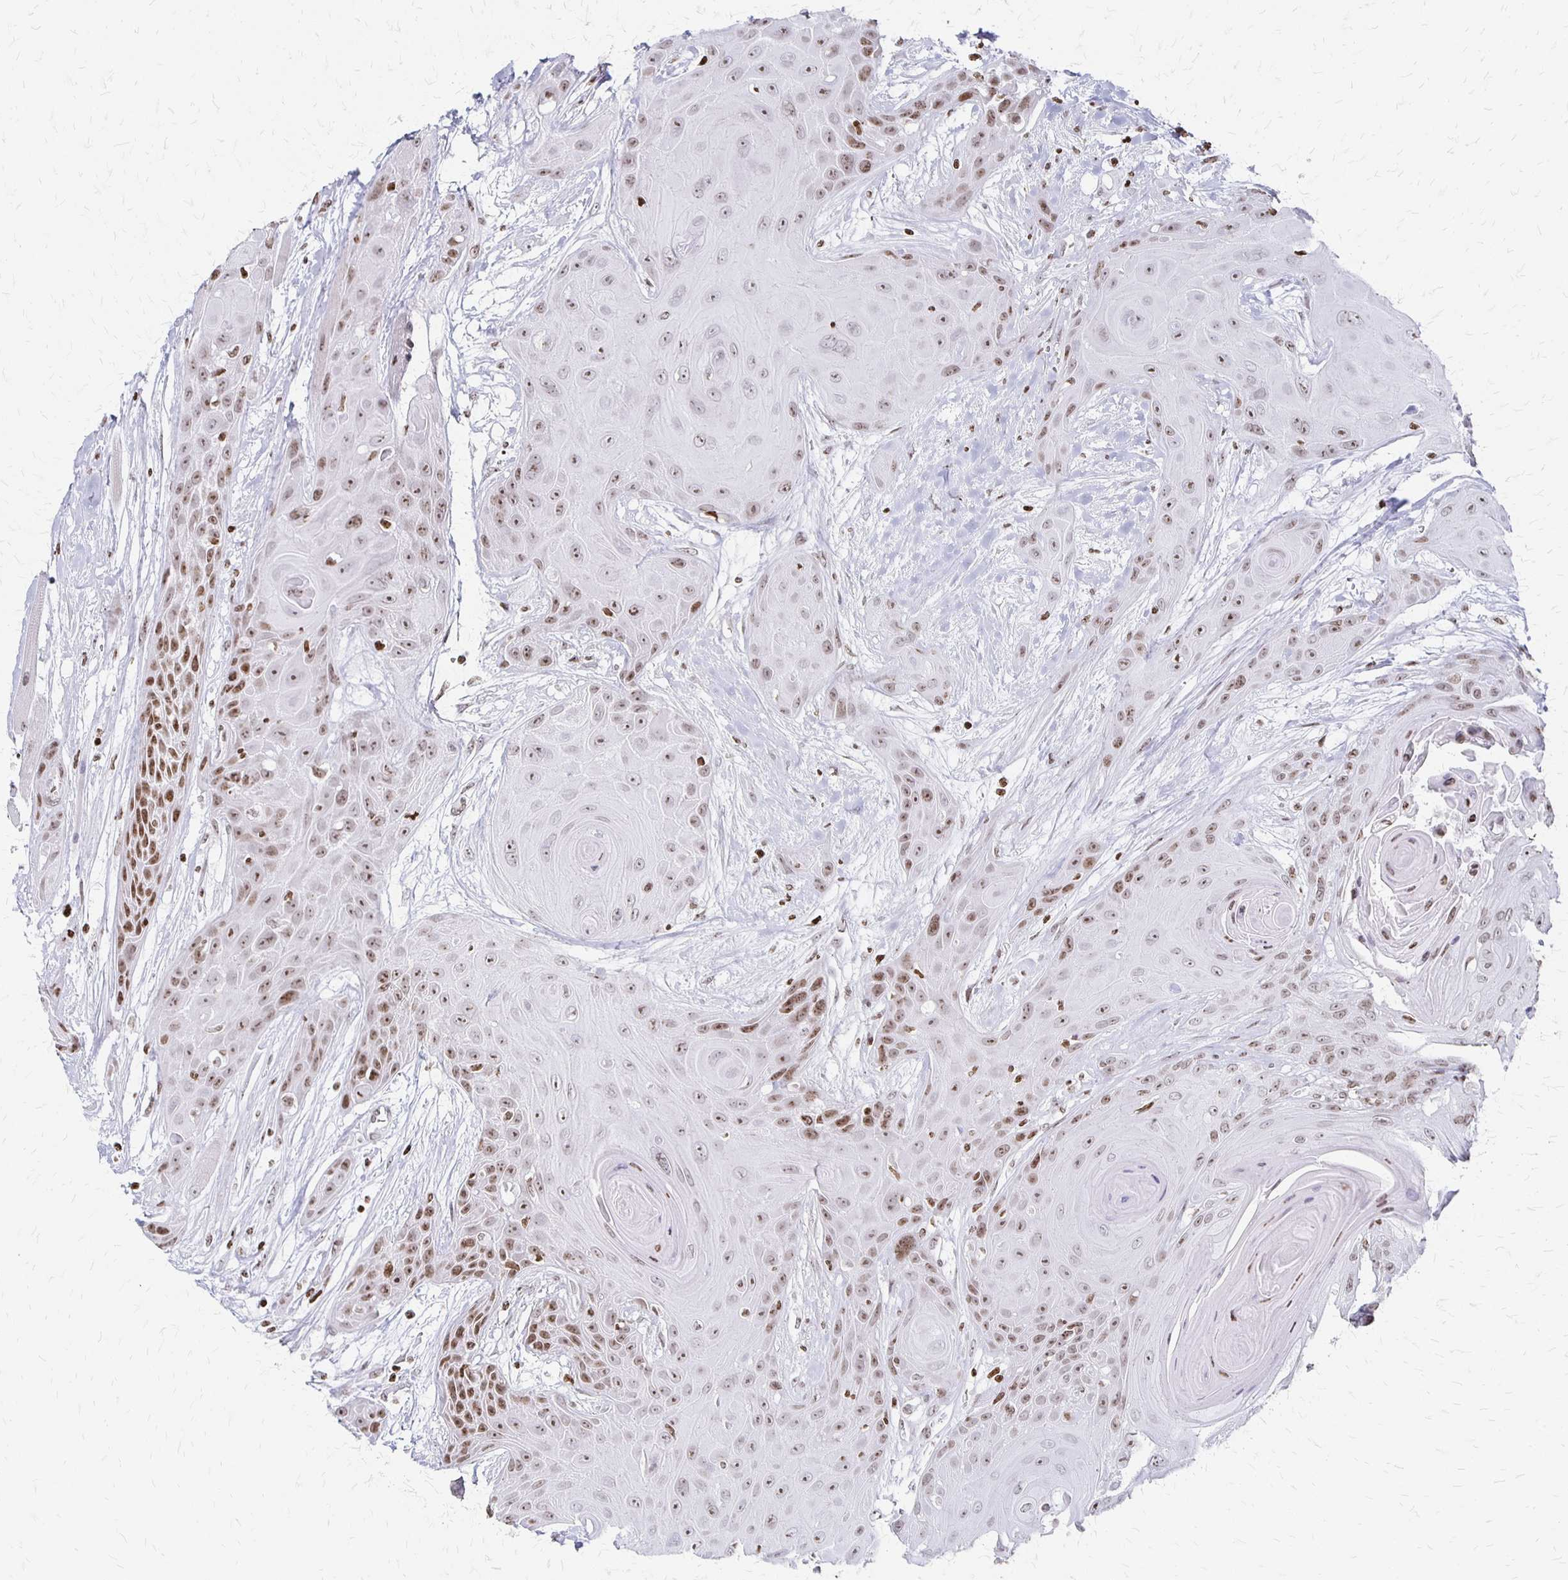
{"staining": {"intensity": "moderate", "quantity": "25%-75%", "location": "nuclear"}, "tissue": "head and neck cancer", "cell_type": "Tumor cells", "image_type": "cancer", "snomed": [{"axis": "morphology", "description": "Squamous cell carcinoma, NOS"}, {"axis": "topography", "description": "Head-Neck"}], "caption": "Protein staining demonstrates moderate nuclear positivity in approximately 25%-75% of tumor cells in head and neck cancer (squamous cell carcinoma). The protein of interest is shown in brown color, while the nuclei are stained blue.", "gene": "ZNF280C", "patient": {"sex": "female", "age": 73}}